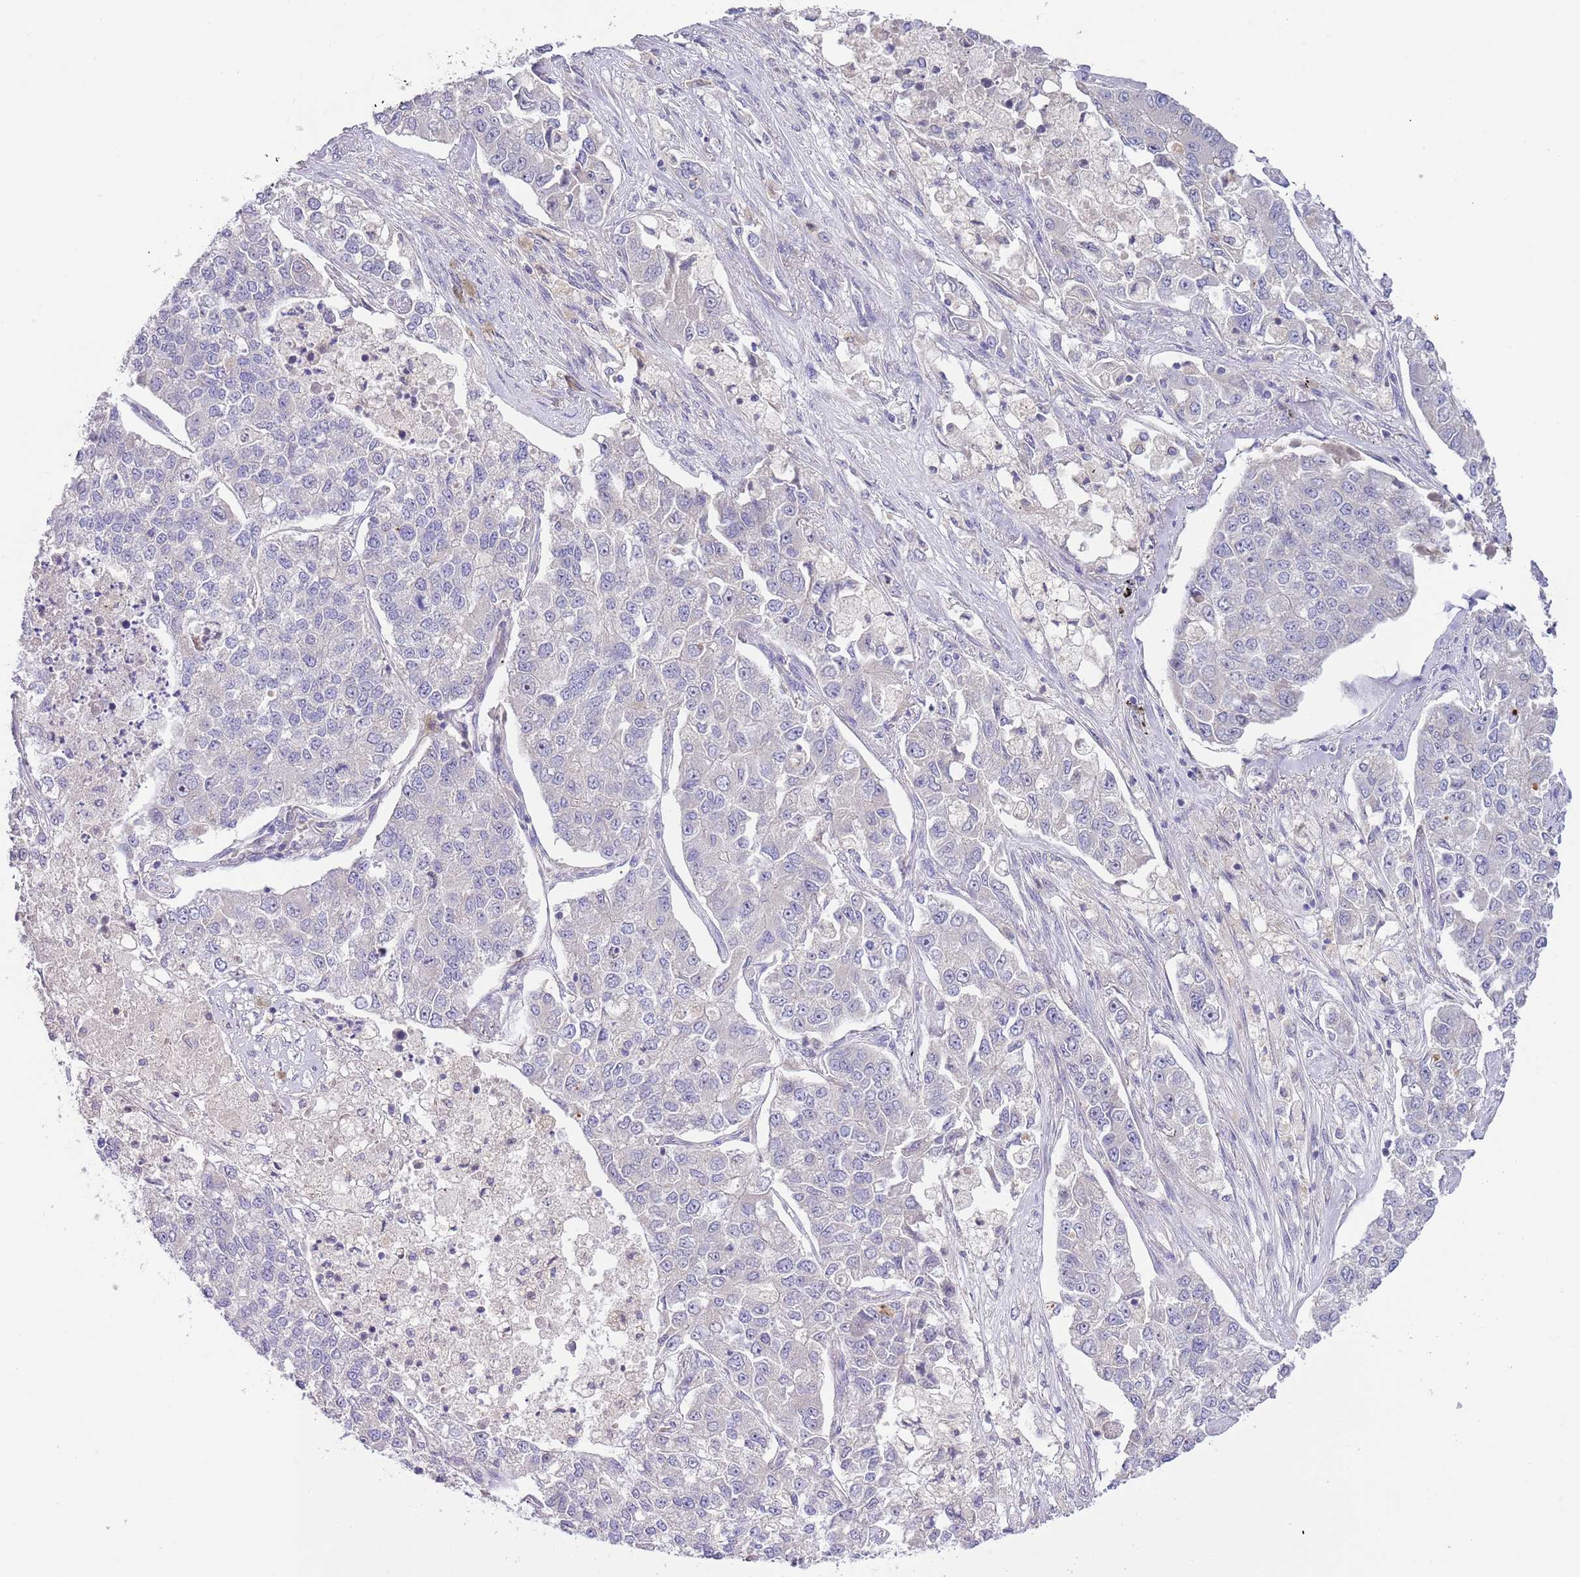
{"staining": {"intensity": "negative", "quantity": "none", "location": "none"}, "tissue": "lung cancer", "cell_type": "Tumor cells", "image_type": "cancer", "snomed": [{"axis": "morphology", "description": "Adenocarcinoma, NOS"}, {"axis": "topography", "description": "Lung"}], "caption": "A photomicrograph of human adenocarcinoma (lung) is negative for staining in tumor cells.", "gene": "AP1S2", "patient": {"sex": "male", "age": 49}}